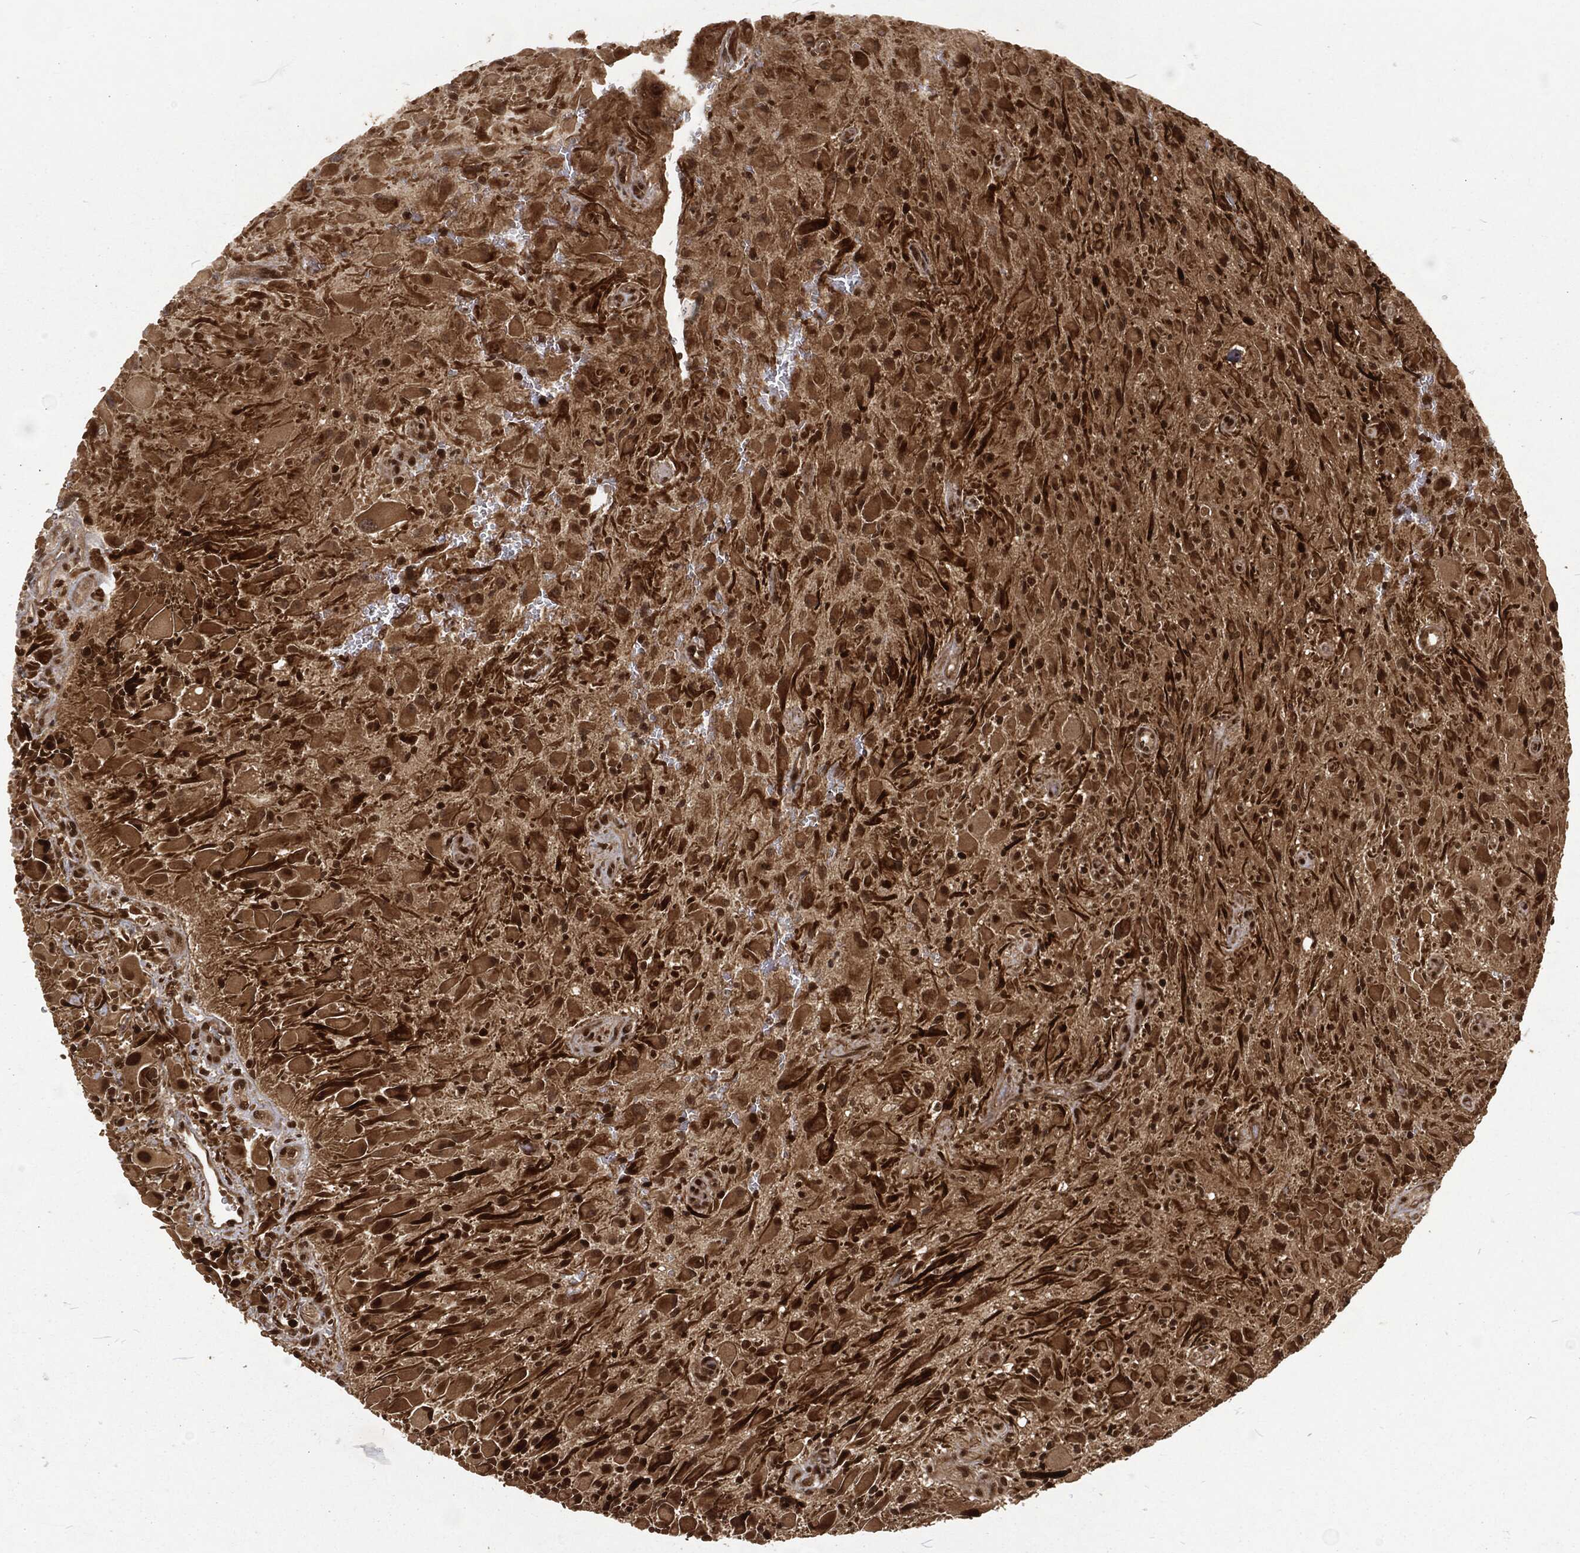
{"staining": {"intensity": "strong", "quantity": "25%-75%", "location": "nuclear"}, "tissue": "glioma", "cell_type": "Tumor cells", "image_type": "cancer", "snomed": [{"axis": "morphology", "description": "Glioma, malignant, High grade"}, {"axis": "topography", "description": "Cerebral cortex"}], "caption": "This is a histology image of immunohistochemistry staining of malignant glioma (high-grade), which shows strong expression in the nuclear of tumor cells.", "gene": "NGRN", "patient": {"sex": "male", "age": 35}}